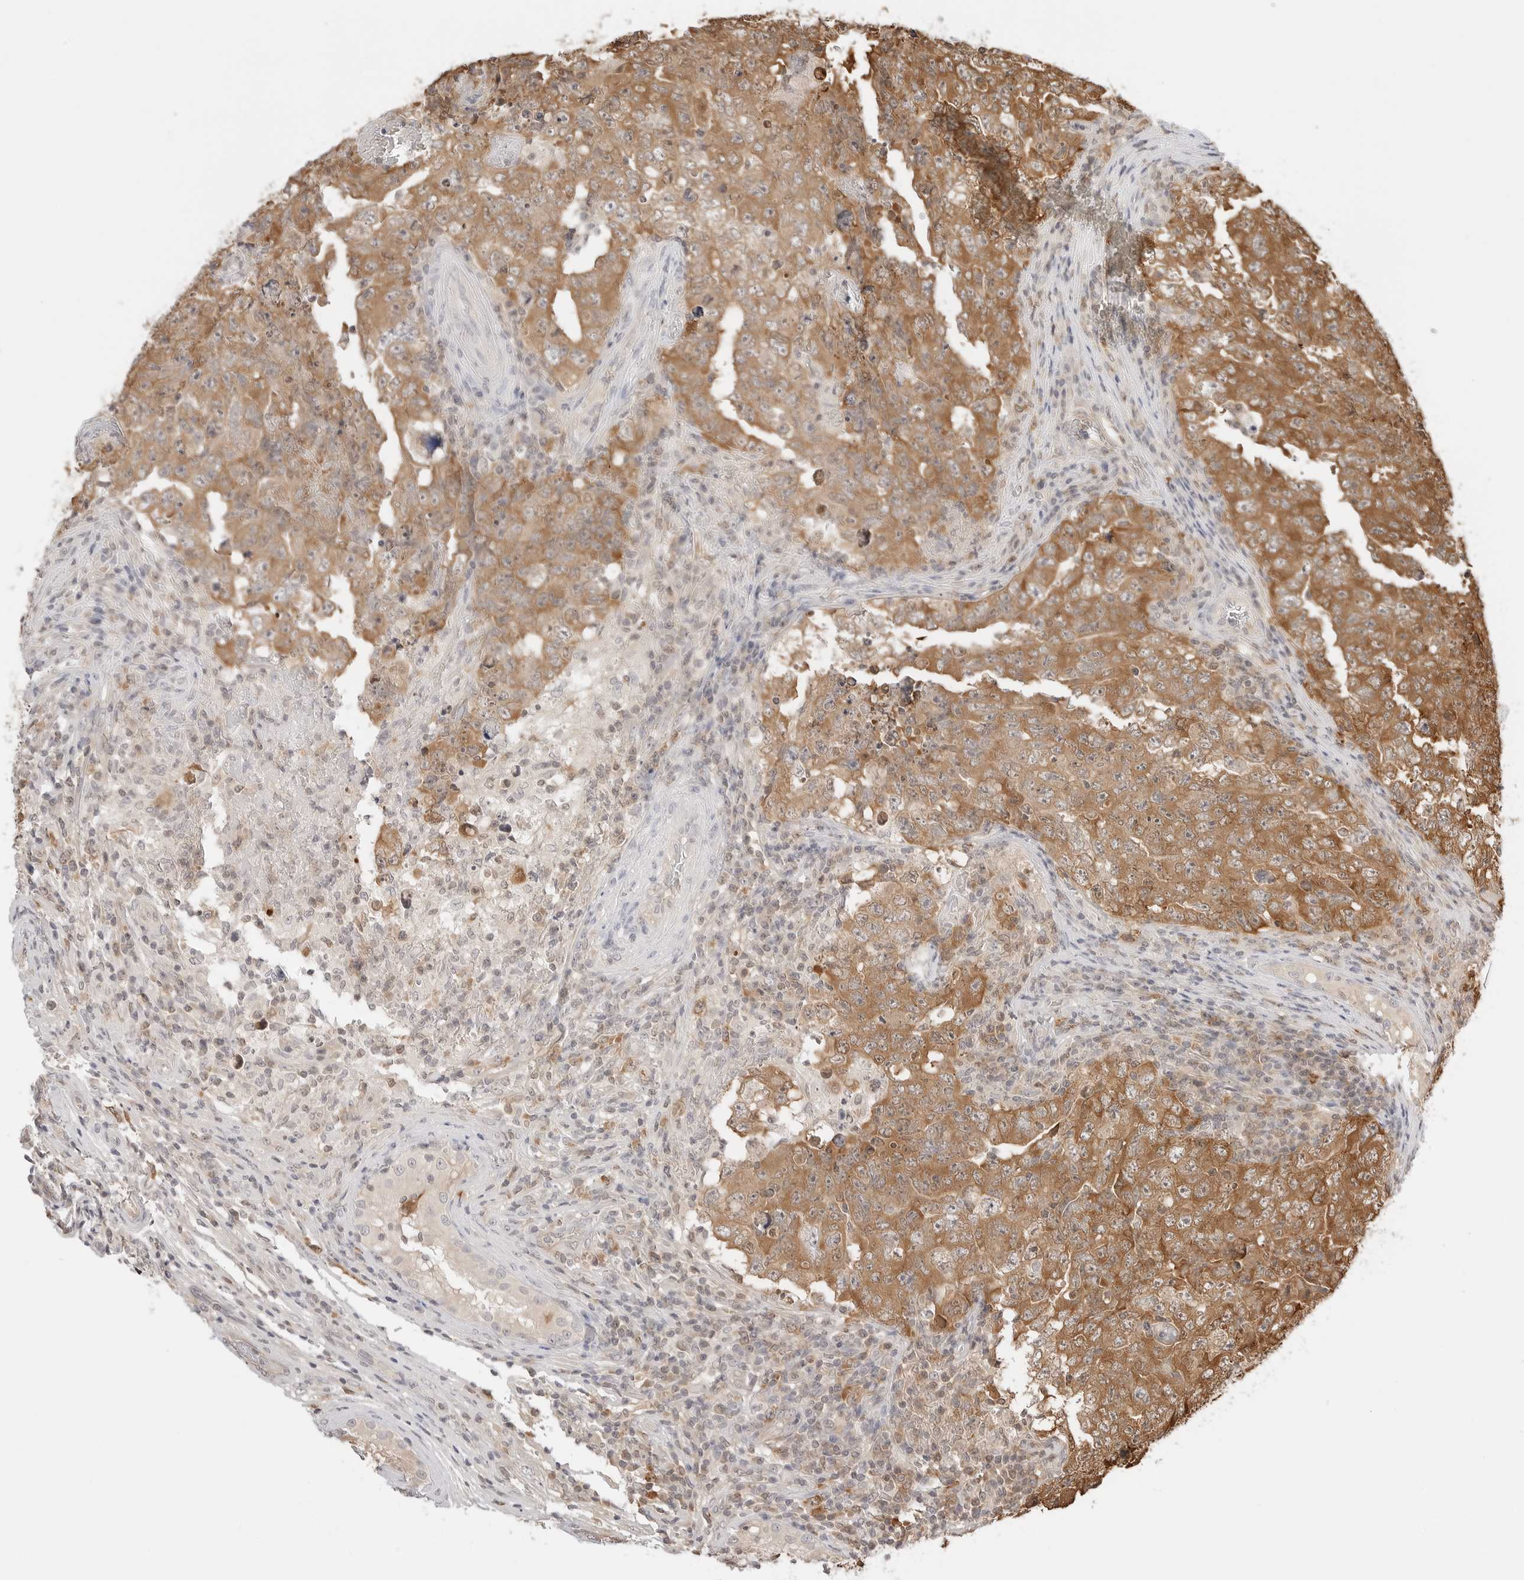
{"staining": {"intensity": "moderate", "quantity": ">75%", "location": "cytoplasmic/membranous"}, "tissue": "testis cancer", "cell_type": "Tumor cells", "image_type": "cancer", "snomed": [{"axis": "morphology", "description": "Carcinoma, Embryonal, NOS"}, {"axis": "topography", "description": "Testis"}], "caption": "Moderate cytoplasmic/membranous protein staining is appreciated in approximately >75% of tumor cells in testis cancer (embryonal carcinoma).", "gene": "NUDC", "patient": {"sex": "male", "age": 26}}